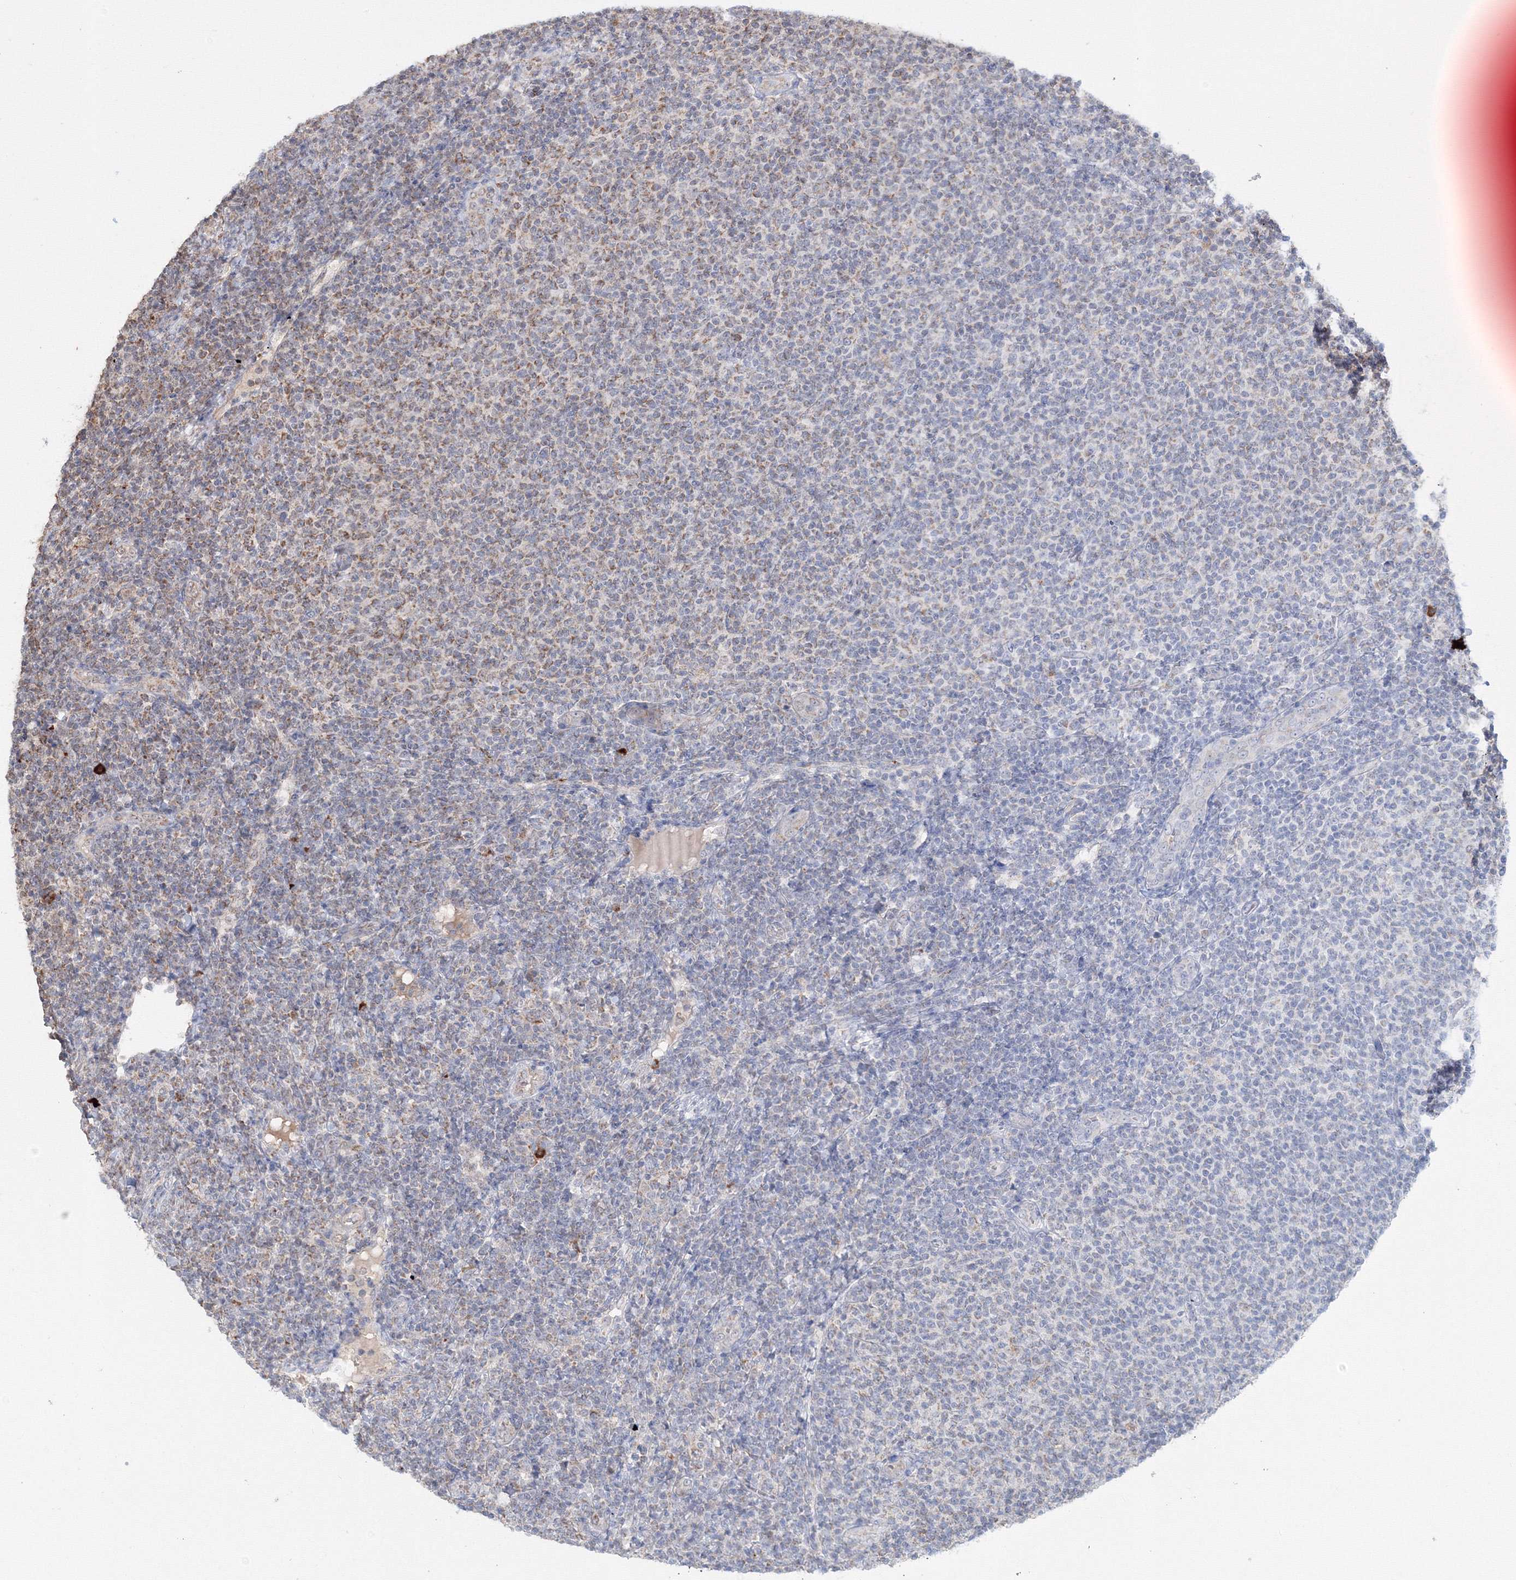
{"staining": {"intensity": "weak", "quantity": "25%-75%", "location": "cytoplasmic/membranous"}, "tissue": "lymphoma", "cell_type": "Tumor cells", "image_type": "cancer", "snomed": [{"axis": "morphology", "description": "Malignant lymphoma, non-Hodgkin's type, Low grade"}, {"axis": "topography", "description": "Lymph node"}], "caption": "Immunohistochemical staining of human lymphoma reveals low levels of weak cytoplasmic/membranous positivity in approximately 25%-75% of tumor cells. (Brightfield microscopy of DAB IHC at high magnification).", "gene": "PEX13", "patient": {"sex": "male", "age": 66}}